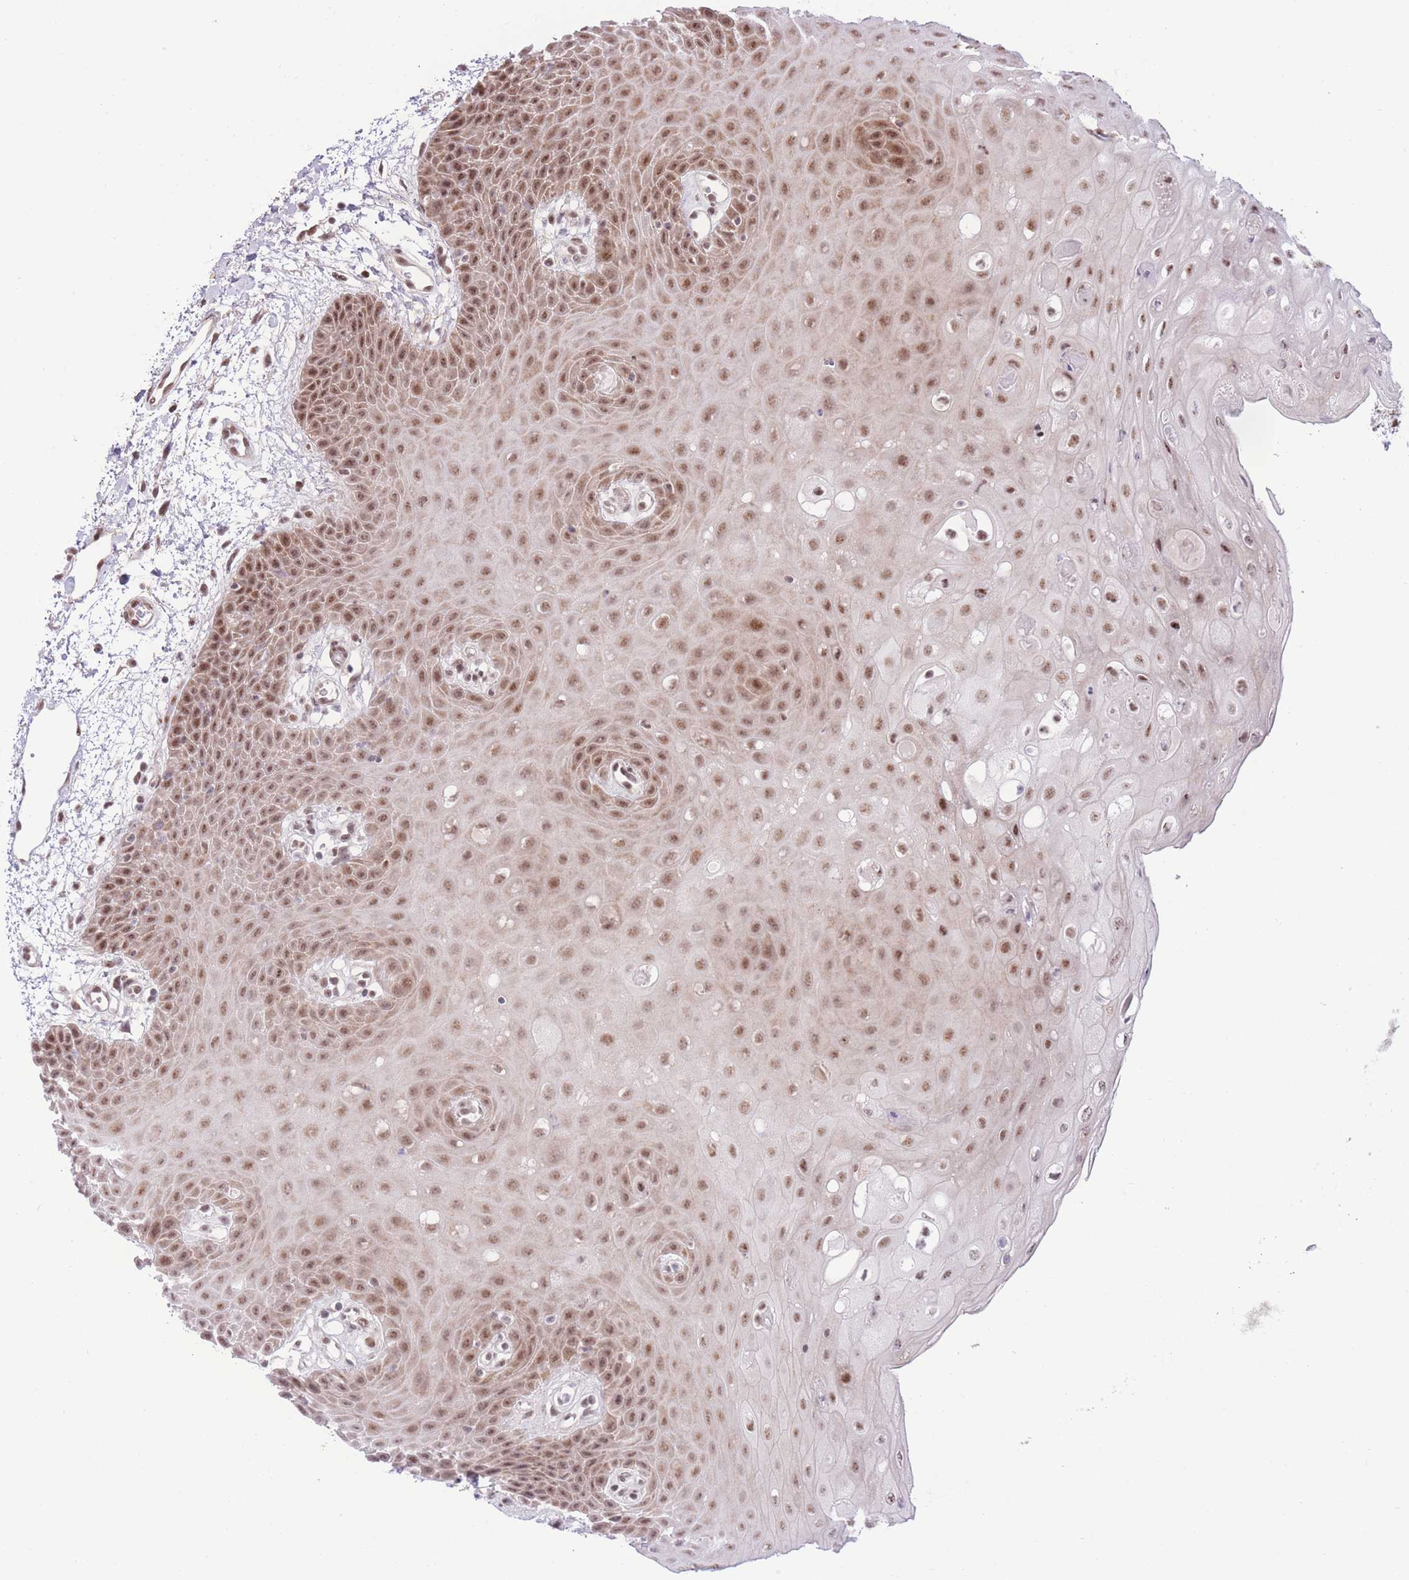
{"staining": {"intensity": "moderate", "quantity": ">75%", "location": "nuclear"}, "tissue": "oral mucosa", "cell_type": "Squamous epithelial cells", "image_type": "normal", "snomed": [{"axis": "morphology", "description": "Normal tissue, NOS"}, {"axis": "topography", "description": "Oral tissue"}, {"axis": "topography", "description": "Tounge, NOS"}], "caption": "High-power microscopy captured an IHC micrograph of normal oral mucosa, revealing moderate nuclear expression in about >75% of squamous epithelial cells.", "gene": "PCIF1", "patient": {"sex": "female", "age": 59}}